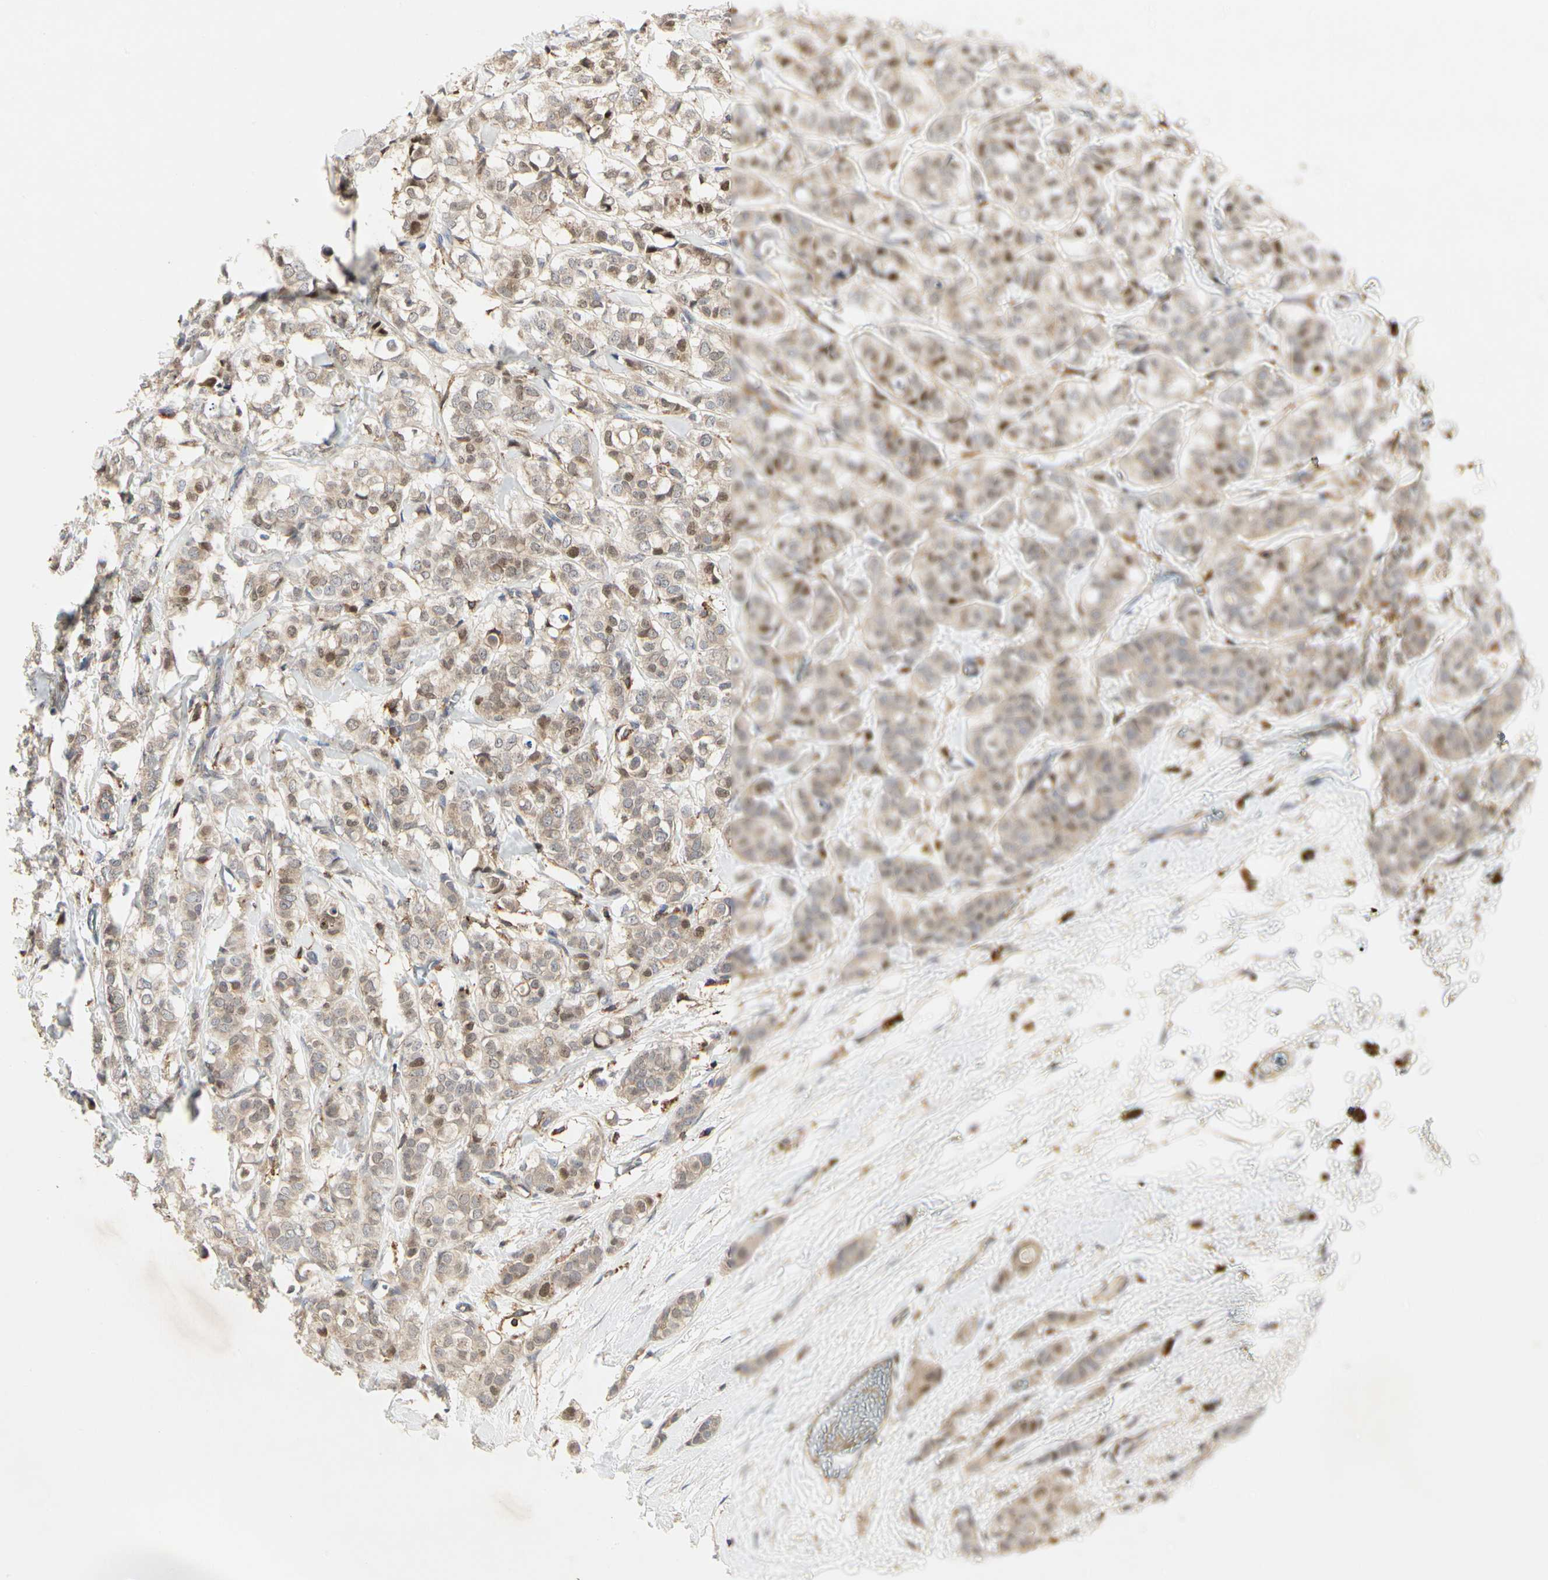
{"staining": {"intensity": "moderate", "quantity": "<25%", "location": "cytoplasmic/membranous,nuclear"}, "tissue": "breast cancer", "cell_type": "Tumor cells", "image_type": "cancer", "snomed": [{"axis": "morphology", "description": "Lobular carcinoma"}, {"axis": "topography", "description": "Breast"}], "caption": "A micrograph of breast cancer (lobular carcinoma) stained for a protein reveals moderate cytoplasmic/membranous and nuclear brown staining in tumor cells.", "gene": "NAPG", "patient": {"sex": "female", "age": 60}}